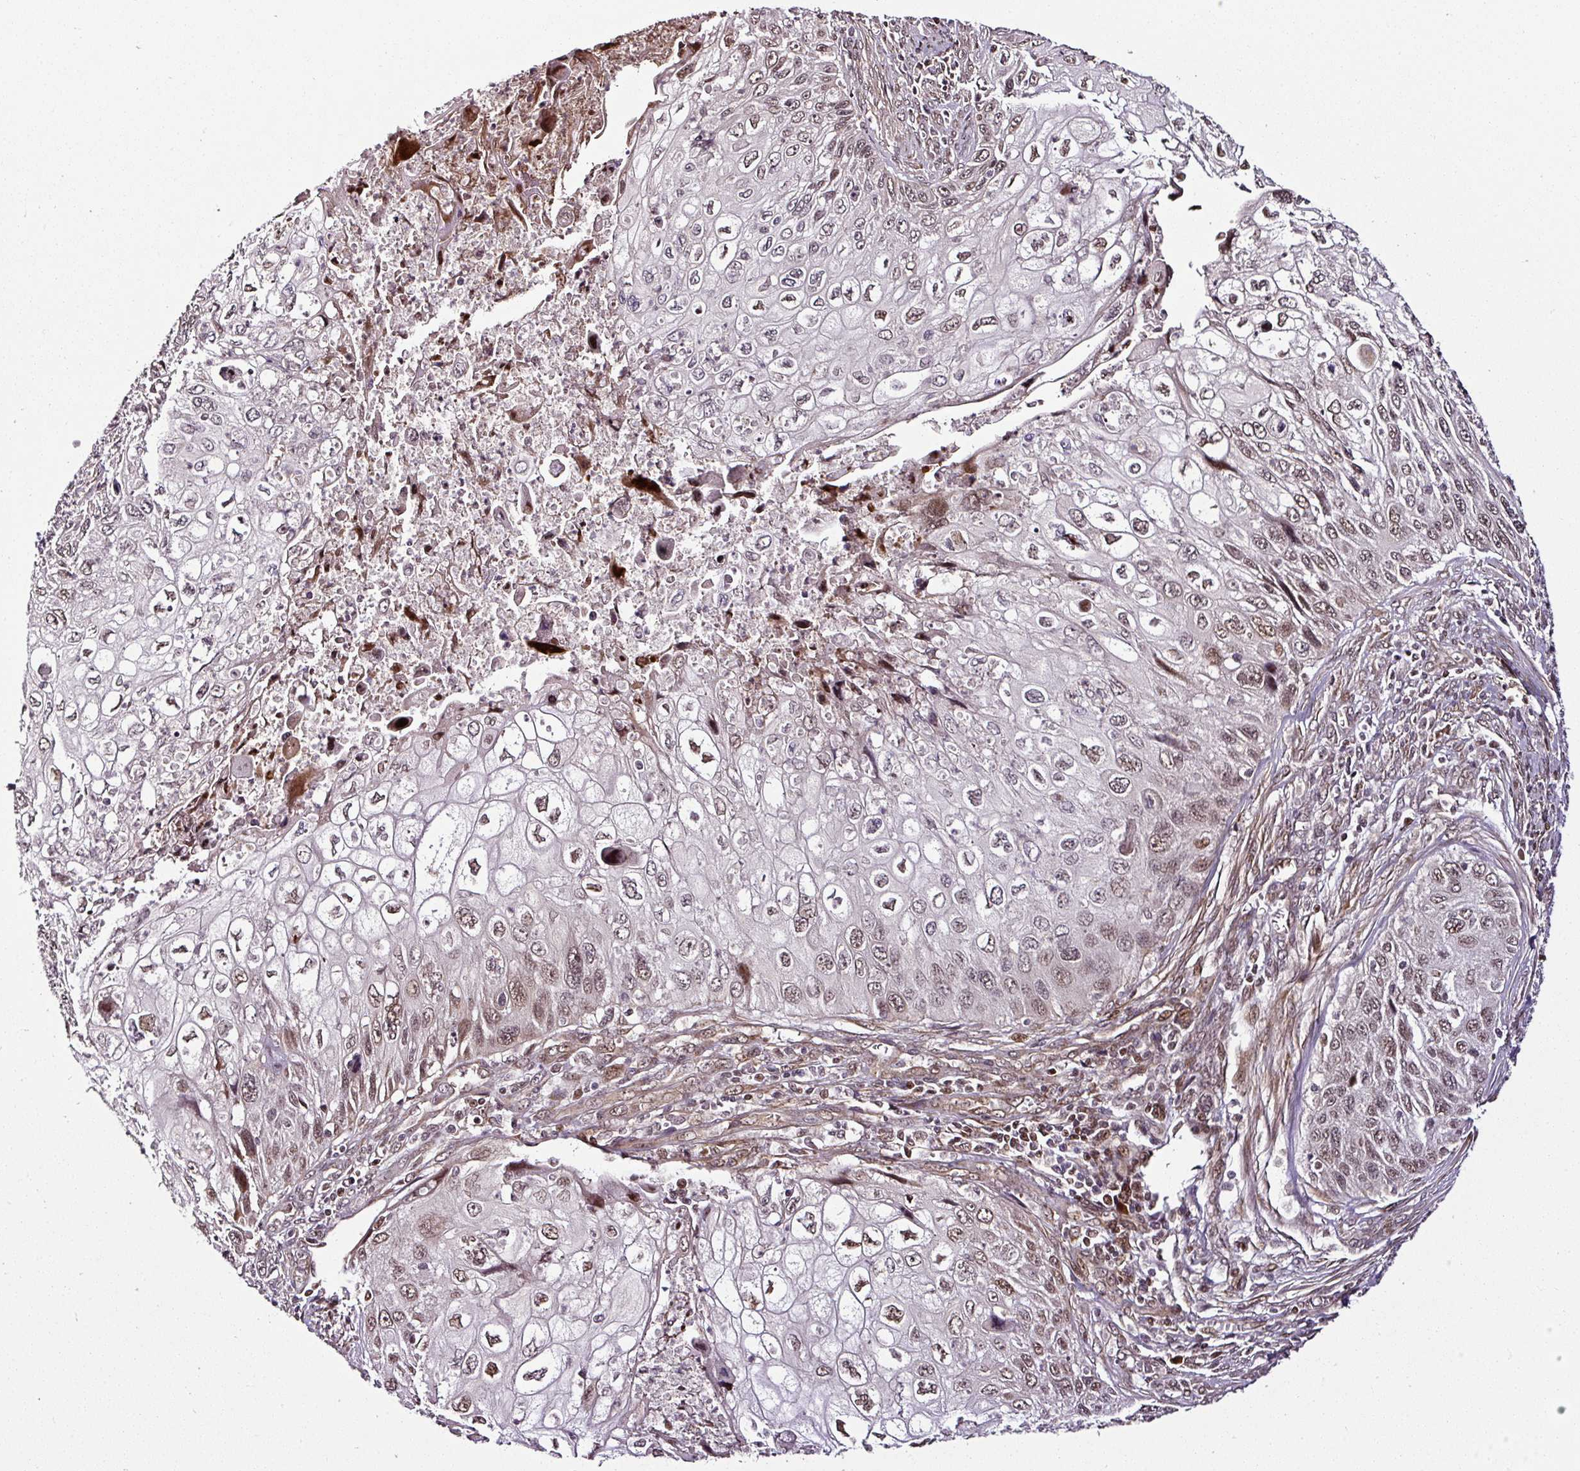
{"staining": {"intensity": "weak", "quantity": ">75%", "location": "nuclear"}, "tissue": "cervical cancer", "cell_type": "Tumor cells", "image_type": "cancer", "snomed": [{"axis": "morphology", "description": "Squamous cell carcinoma, NOS"}, {"axis": "topography", "description": "Cervix"}], "caption": "Protein staining of cervical squamous cell carcinoma tissue reveals weak nuclear positivity in about >75% of tumor cells.", "gene": "COPRS", "patient": {"sex": "female", "age": 70}}